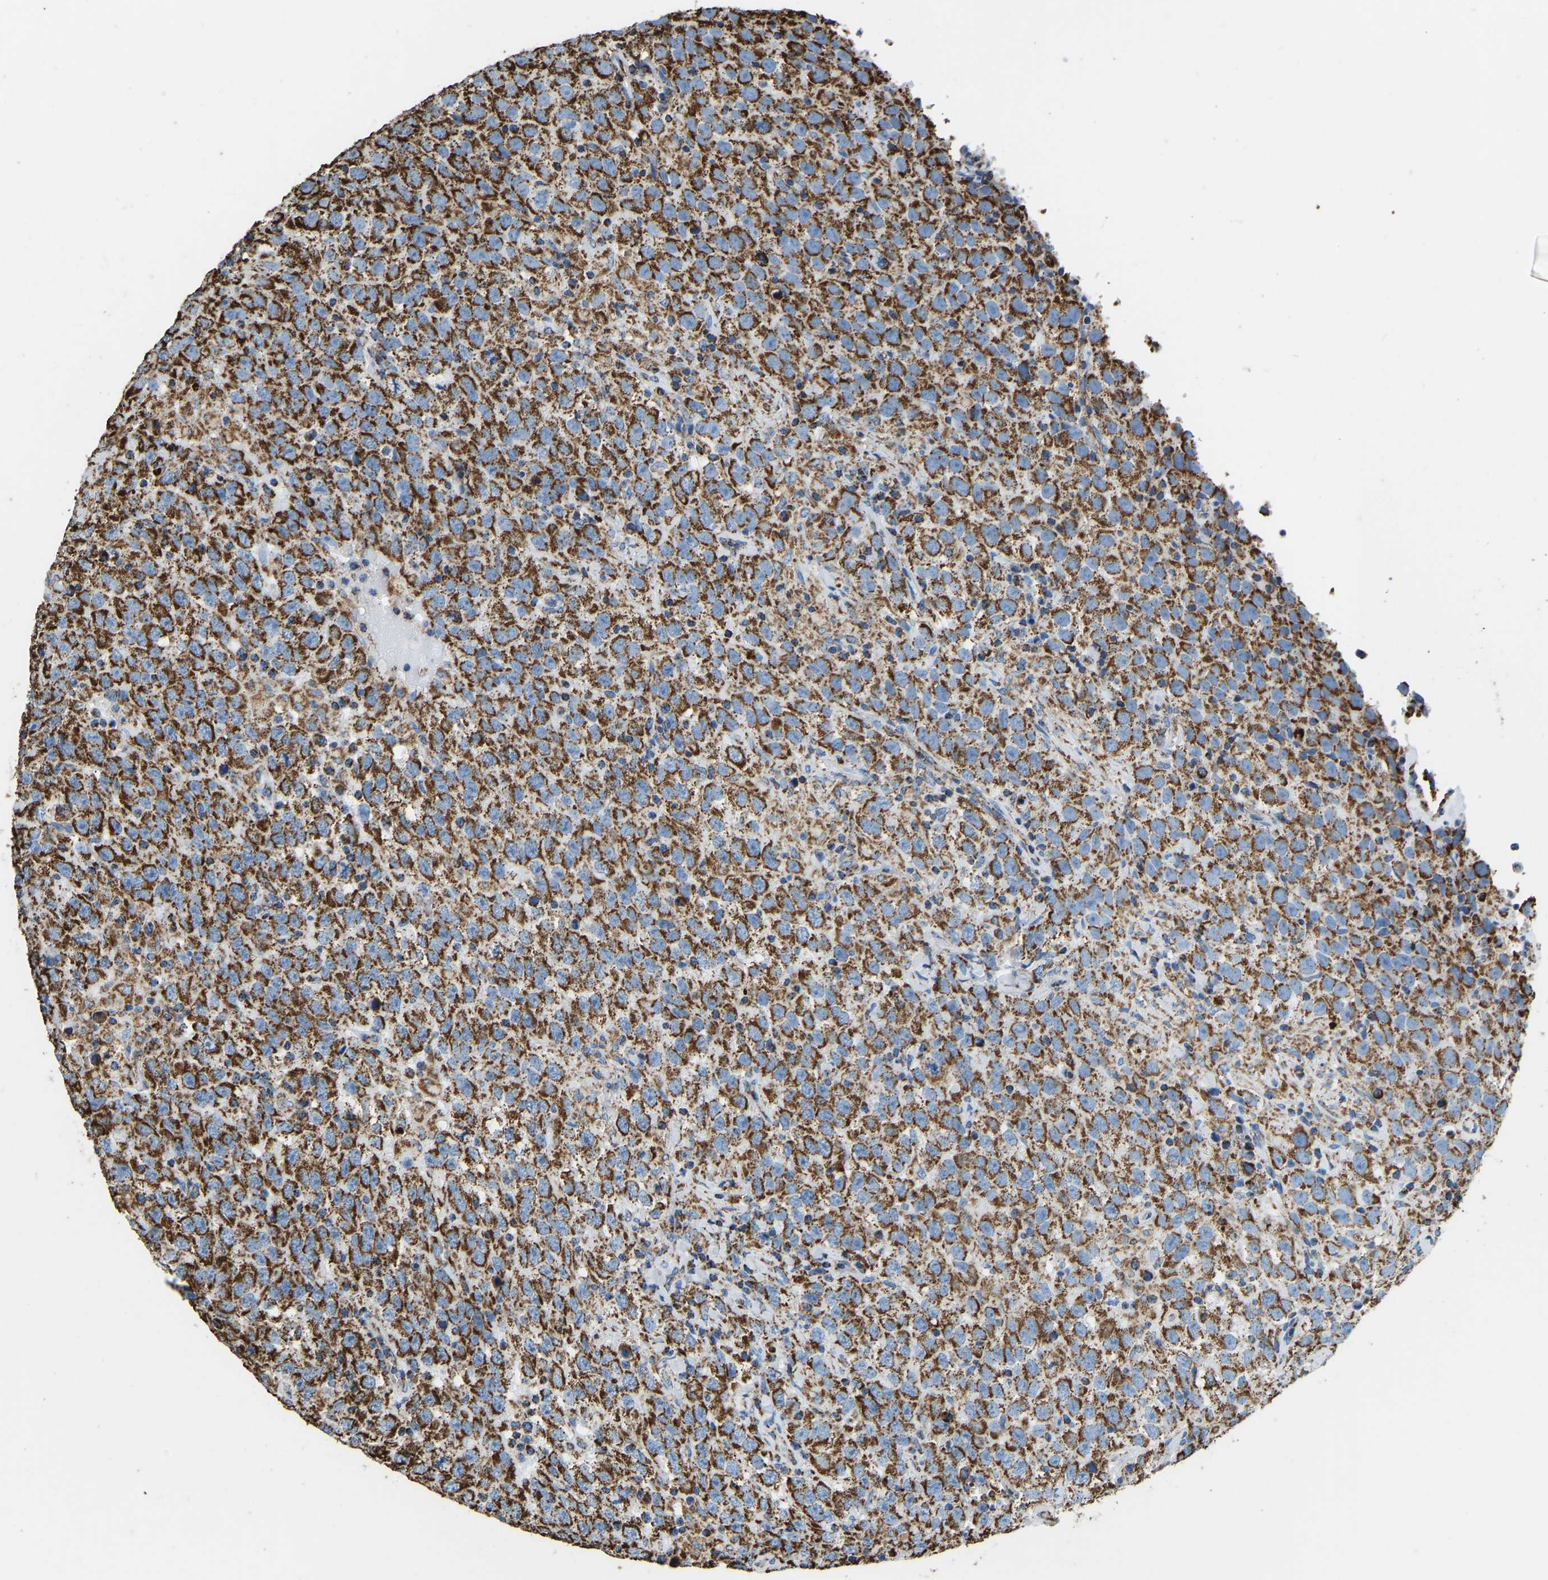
{"staining": {"intensity": "strong", "quantity": ">75%", "location": "cytoplasmic/membranous"}, "tissue": "testis cancer", "cell_type": "Tumor cells", "image_type": "cancer", "snomed": [{"axis": "morphology", "description": "Seminoma, NOS"}, {"axis": "topography", "description": "Testis"}], "caption": "Immunohistochemistry image of neoplastic tissue: testis cancer stained using immunohistochemistry reveals high levels of strong protein expression localized specifically in the cytoplasmic/membranous of tumor cells, appearing as a cytoplasmic/membranous brown color.", "gene": "IRX6", "patient": {"sex": "male", "age": 41}}